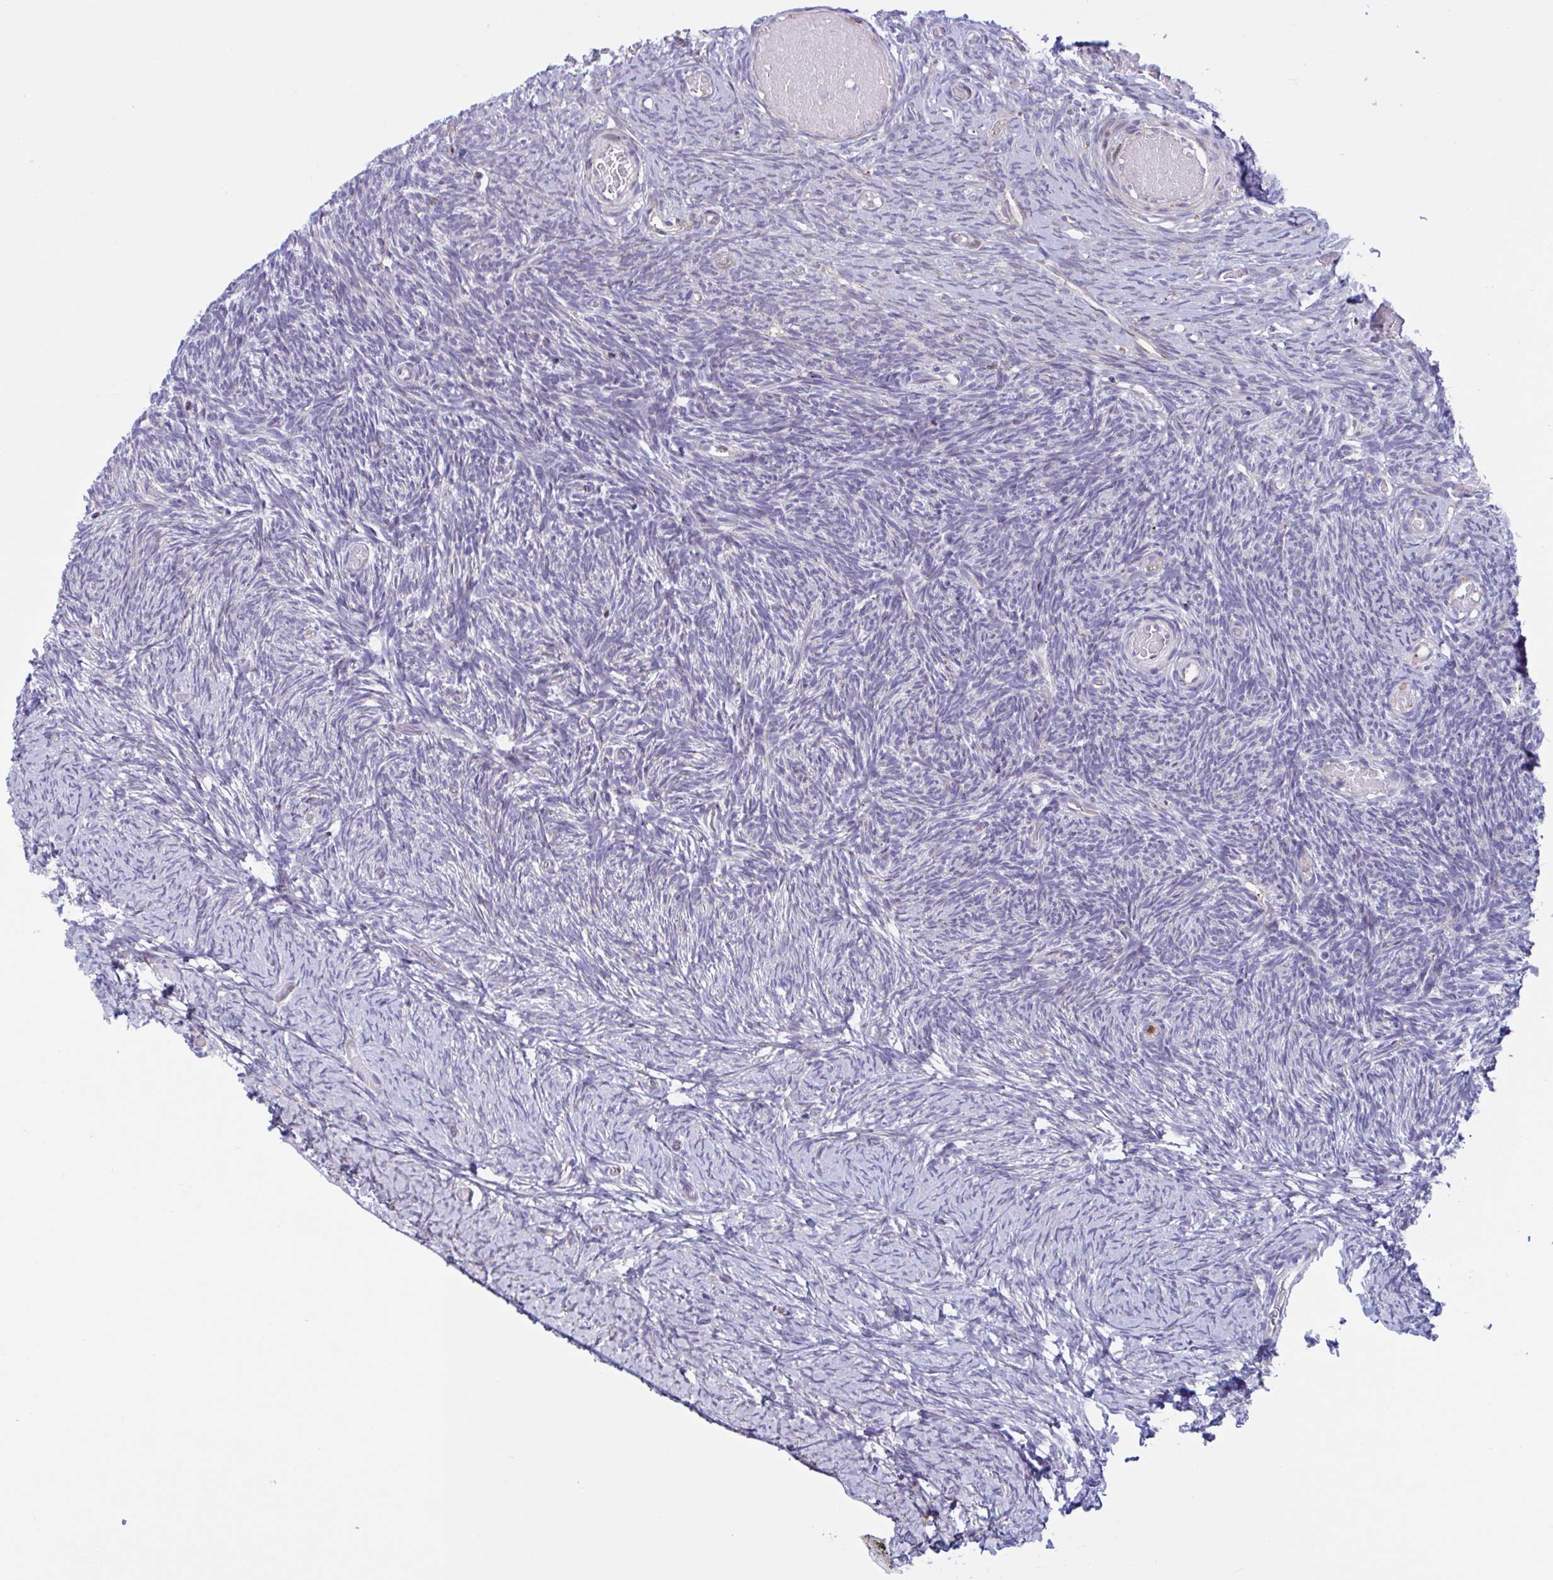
{"staining": {"intensity": "moderate", "quantity": ">75%", "location": "cytoplasmic/membranous"}, "tissue": "ovary", "cell_type": "Follicle cells", "image_type": "normal", "snomed": [{"axis": "morphology", "description": "Normal tissue, NOS"}, {"axis": "topography", "description": "Ovary"}], "caption": "IHC image of unremarkable ovary: human ovary stained using IHC reveals medium levels of moderate protein expression localized specifically in the cytoplasmic/membranous of follicle cells, appearing as a cytoplasmic/membranous brown color.", "gene": "PEAK3", "patient": {"sex": "female", "age": 39}}